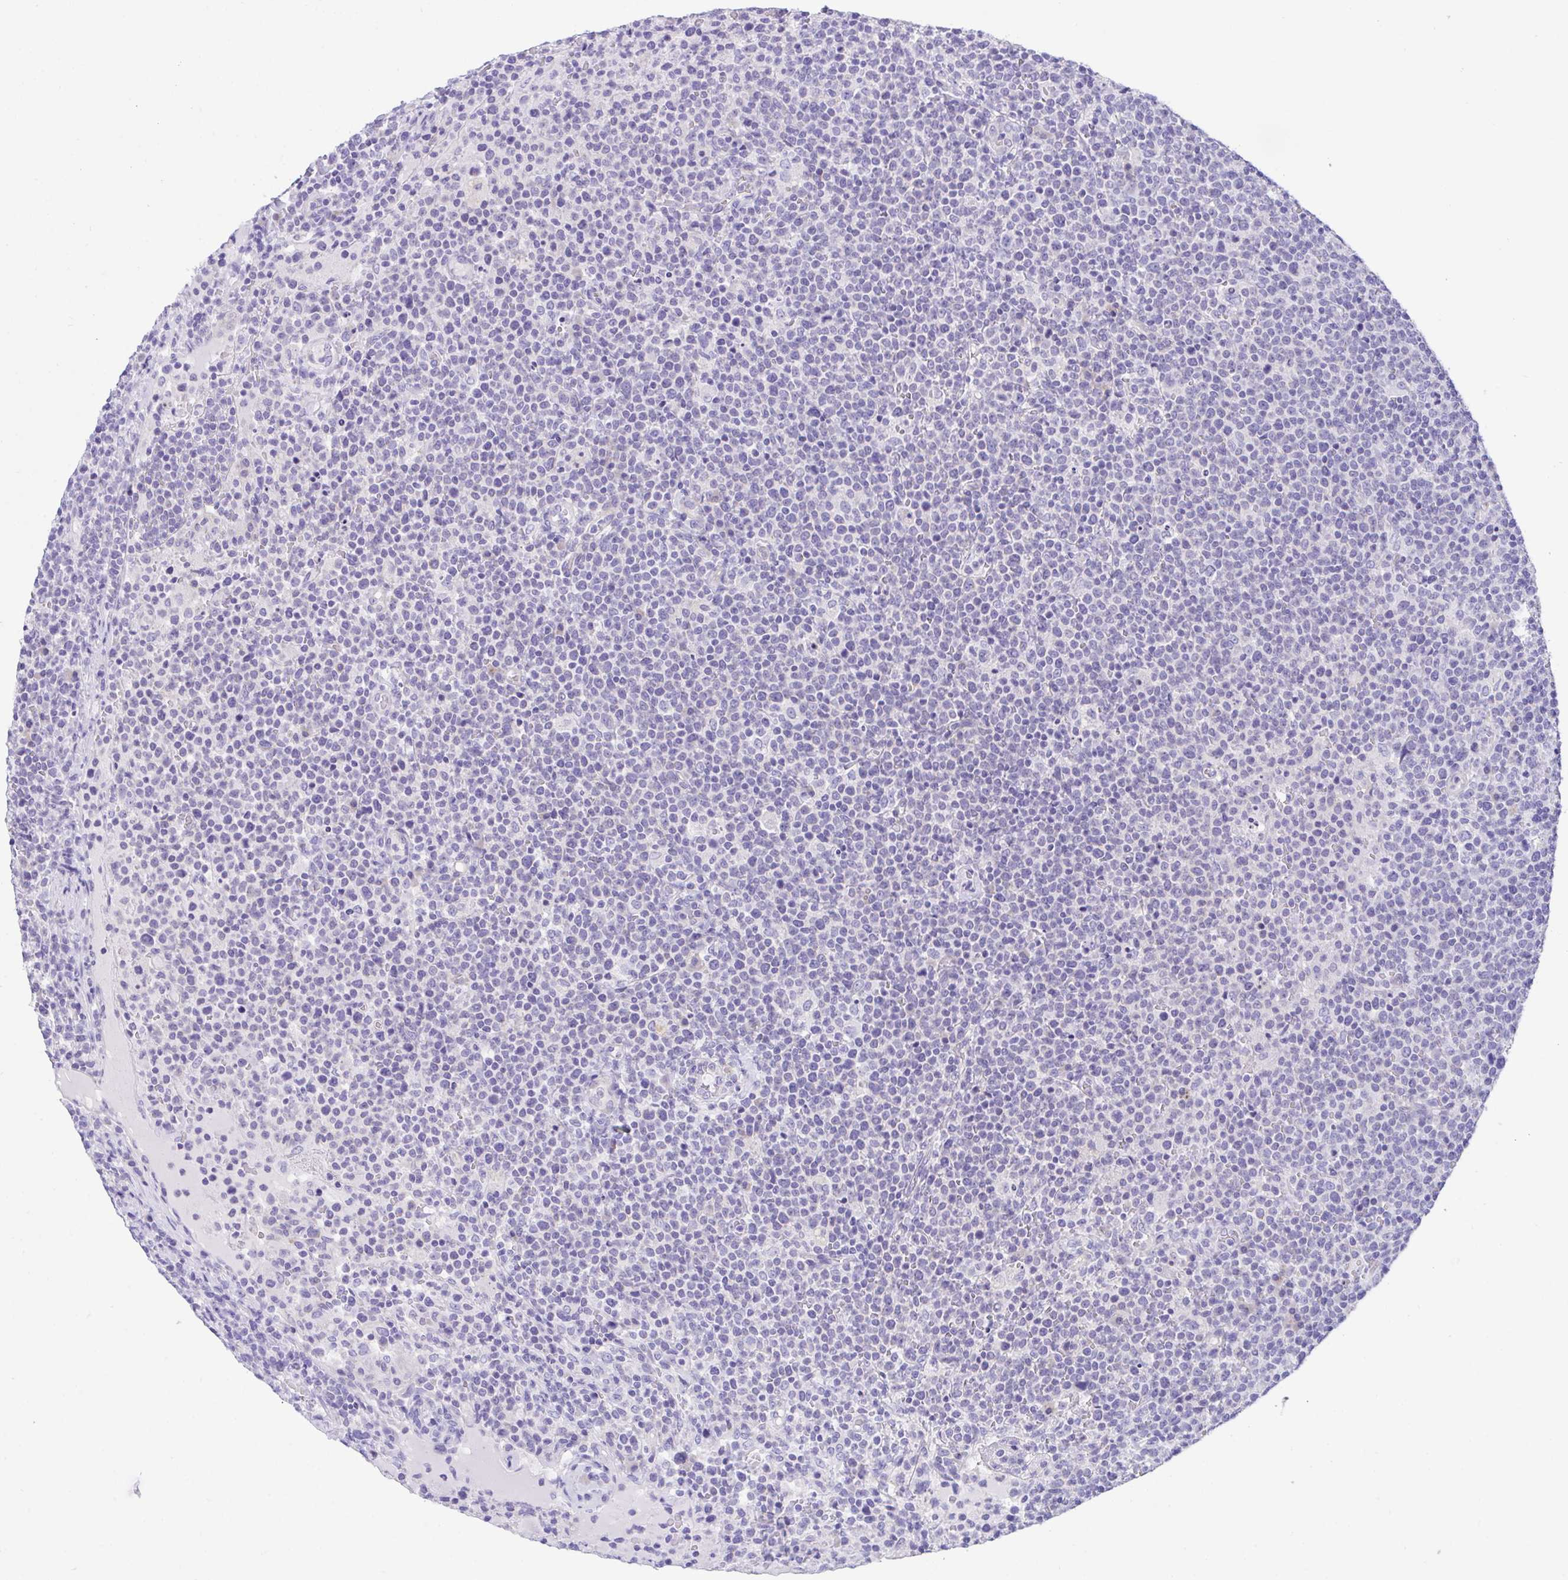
{"staining": {"intensity": "negative", "quantity": "none", "location": "none"}, "tissue": "lymphoma", "cell_type": "Tumor cells", "image_type": "cancer", "snomed": [{"axis": "morphology", "description": "Malignant lymphoma, non-Hodgkin's type, High grade"}, {"axis": "topography", "description": "Lymph node"}], "caption": "High magnification brightfield microscopy of malignant lymphoma, non-Hodgkin's type (high-grade) stained with DAB (3,3'-diaminobenzidine) (brown) and counterstained with hematoxylin (blue): tumor cells show no significant positivity.", "gene": "TMEM106B", "patient": {"sex": "male", "age": 61}}